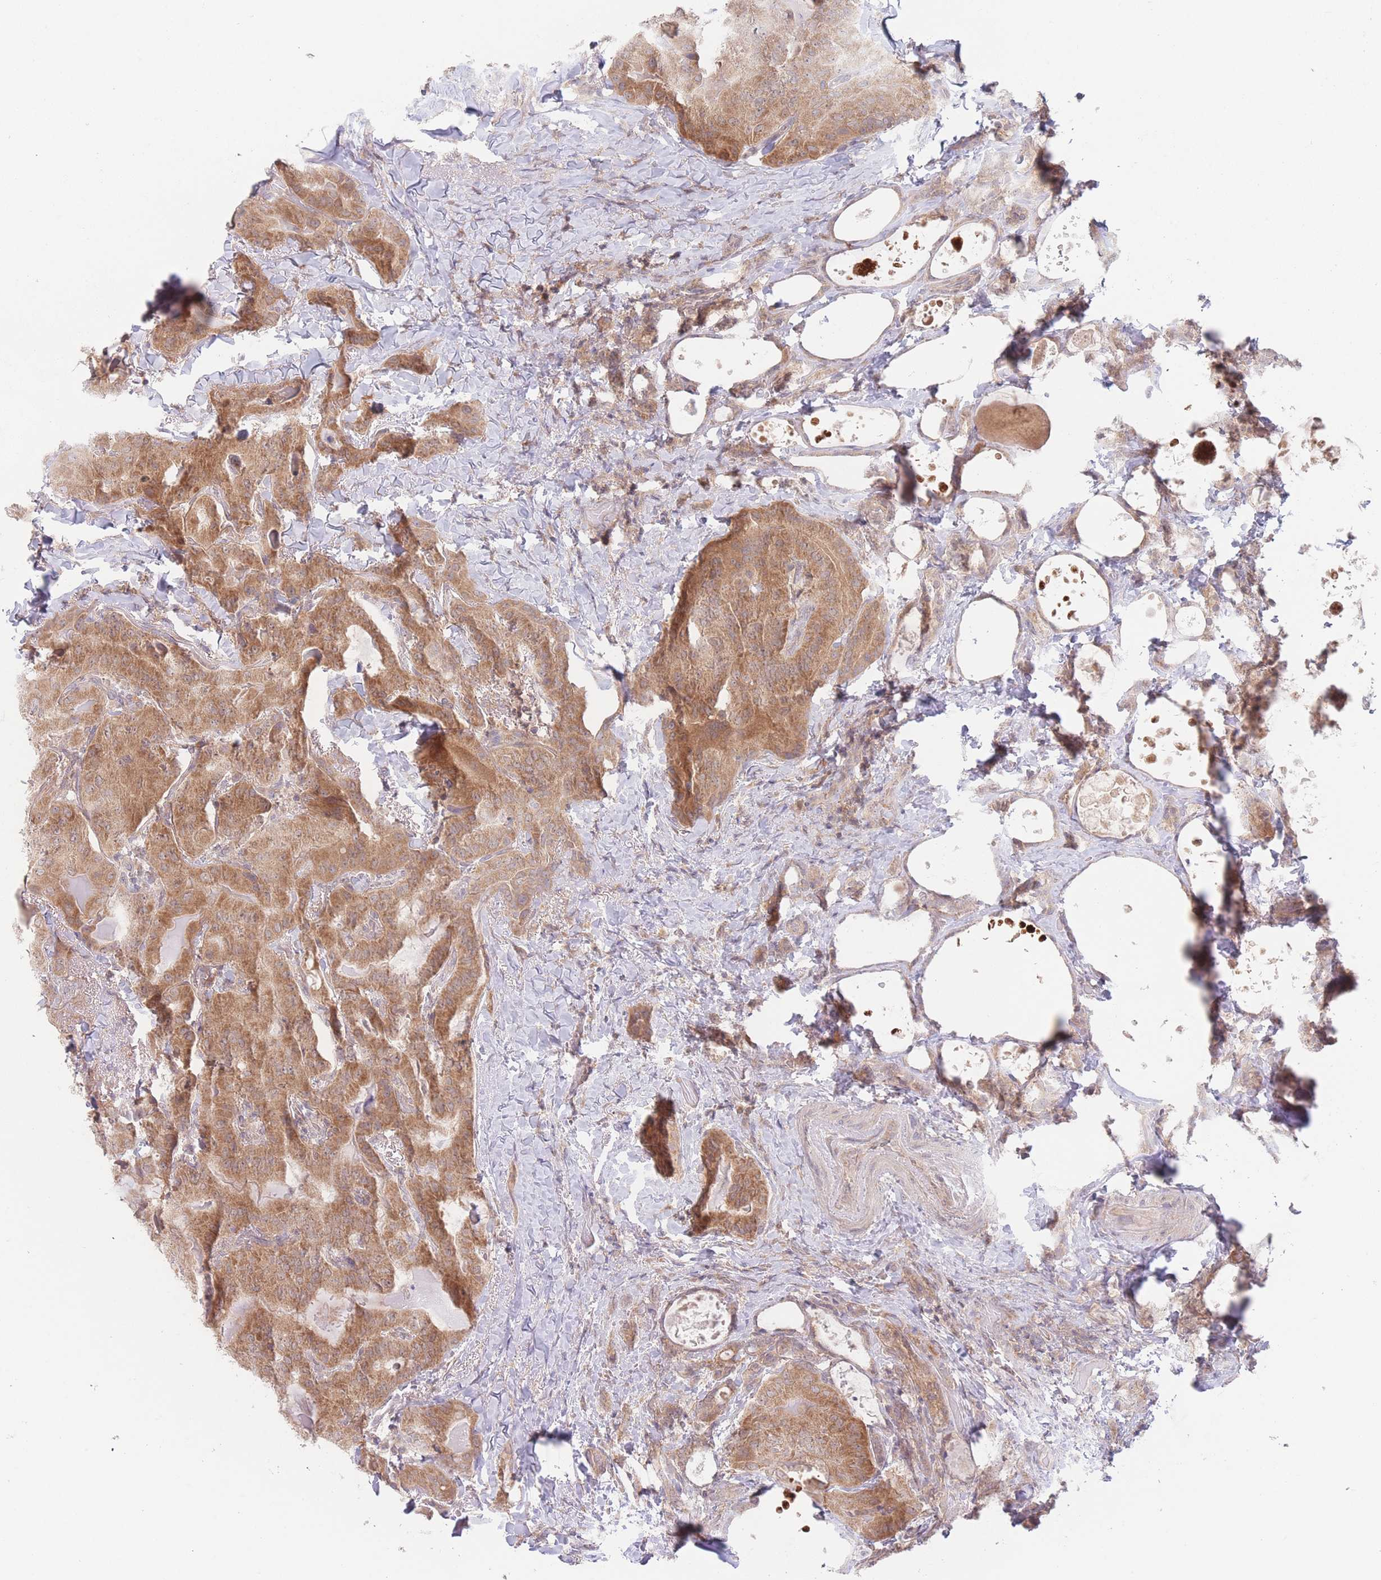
{"staining": {"intensity": "moderate", "quantity": ">75%", "location": "cytoplasmic/membranous"}, "tissue": "thyroid cancer", "cell_type": "Tumor cells", "image_type": "cancer", "snomed": [{"axis": "morphology", "description": "Papillary adenocarcinoma, NOS"}, {"axis": "topography", "description": "Thyroid gland"}], "caption": "Protein staining displays moderate cytoplasmic/membranous staining in approximately >75% of tumor cells in thyroid papillary adenocarcinoma.", "gene": "PPM1A", "patient": {"sex": "female", "age": 68}}